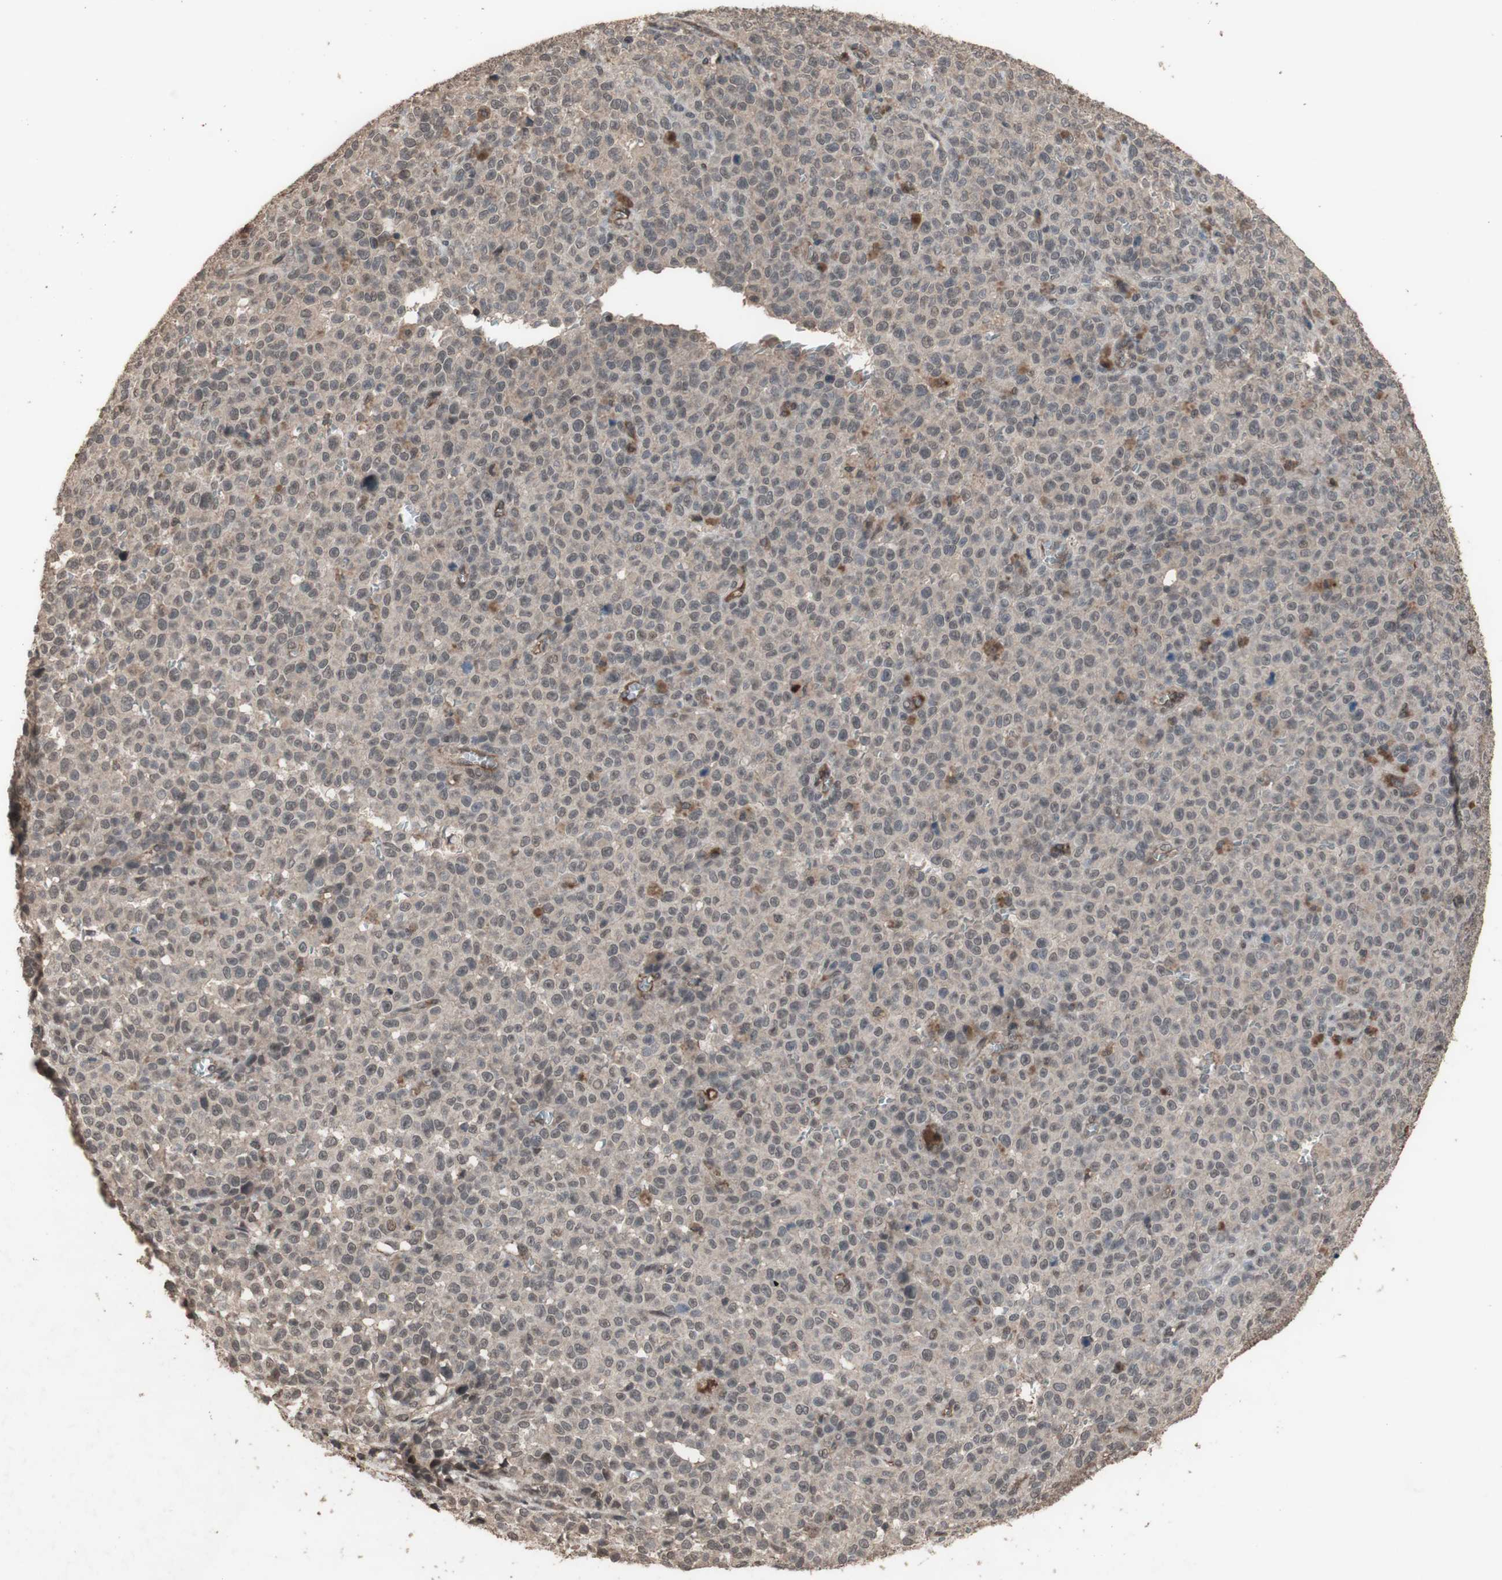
{"staining": {"intensity": "weak", "quantity": ">75%", "location": "cytoplasmic/membranous"}, "tissue": "melanoma", "cell_type": "Tumor cells", "image_type": "cancer", "snomed": [{"axis": "morphology", "description": "Malignant melanoma, NOS"}, {"axis": "topography", "description": "Skin"}], "caption": "Melanoma stained with immunohistochemistry demonstrates weak cytoplasmic/membranous expression in about >75% of tumor cells.", "gene": "KANSL1", "patient": {"sex": "female", "age": 82}}